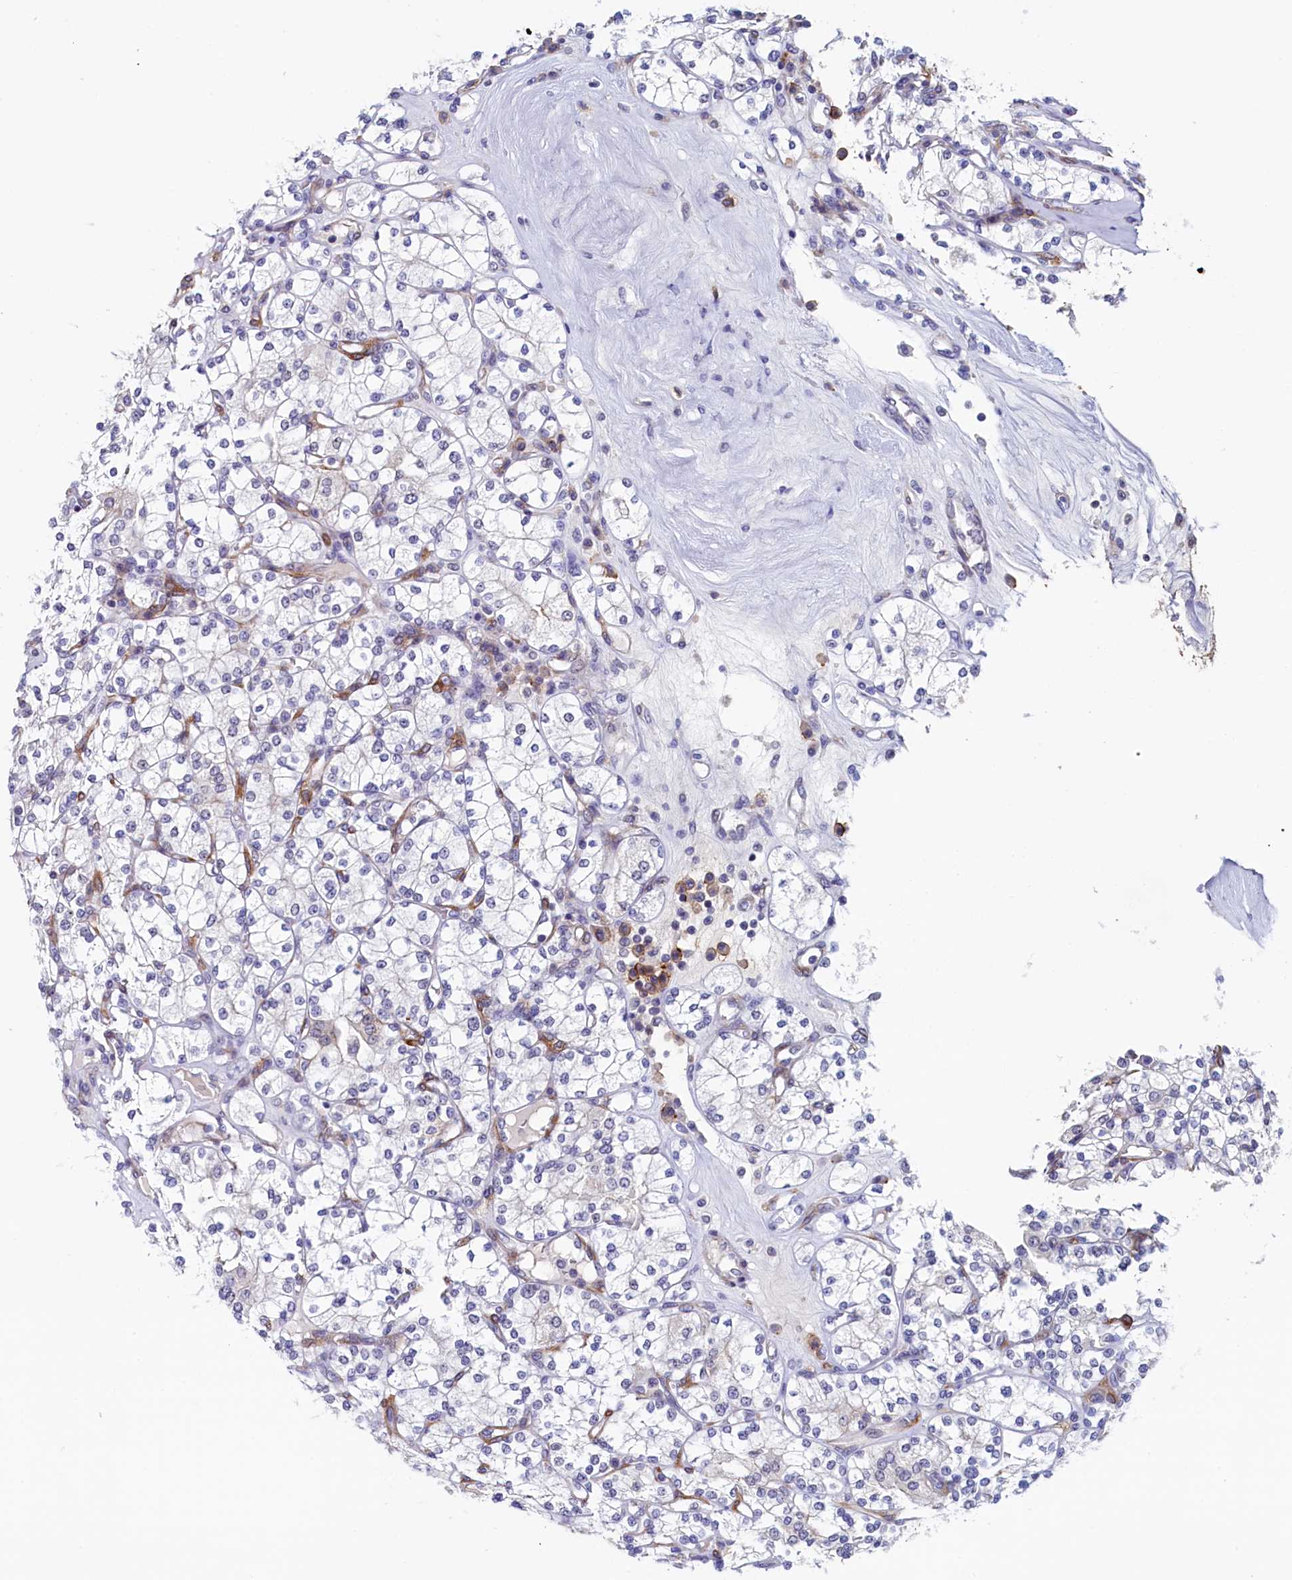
{"staining": {"intensity": "negative", "quantity": "none", "location": "none"}, "tissue": "renal cancer", "cell_type": "Tumor cells", "image_type": "cancer", "snomed": [{"axis": "morphology", "description": "Adenocarcinoma, NOS"}, {"axis": "topography", "description": "Kidney"}], "caption": "Renal adenocarcinoma stained for a protein using IHC shows no positivity tumor cells.", "gene": "PACSIN3", "patient": {"sex": "male", "age": 77}}